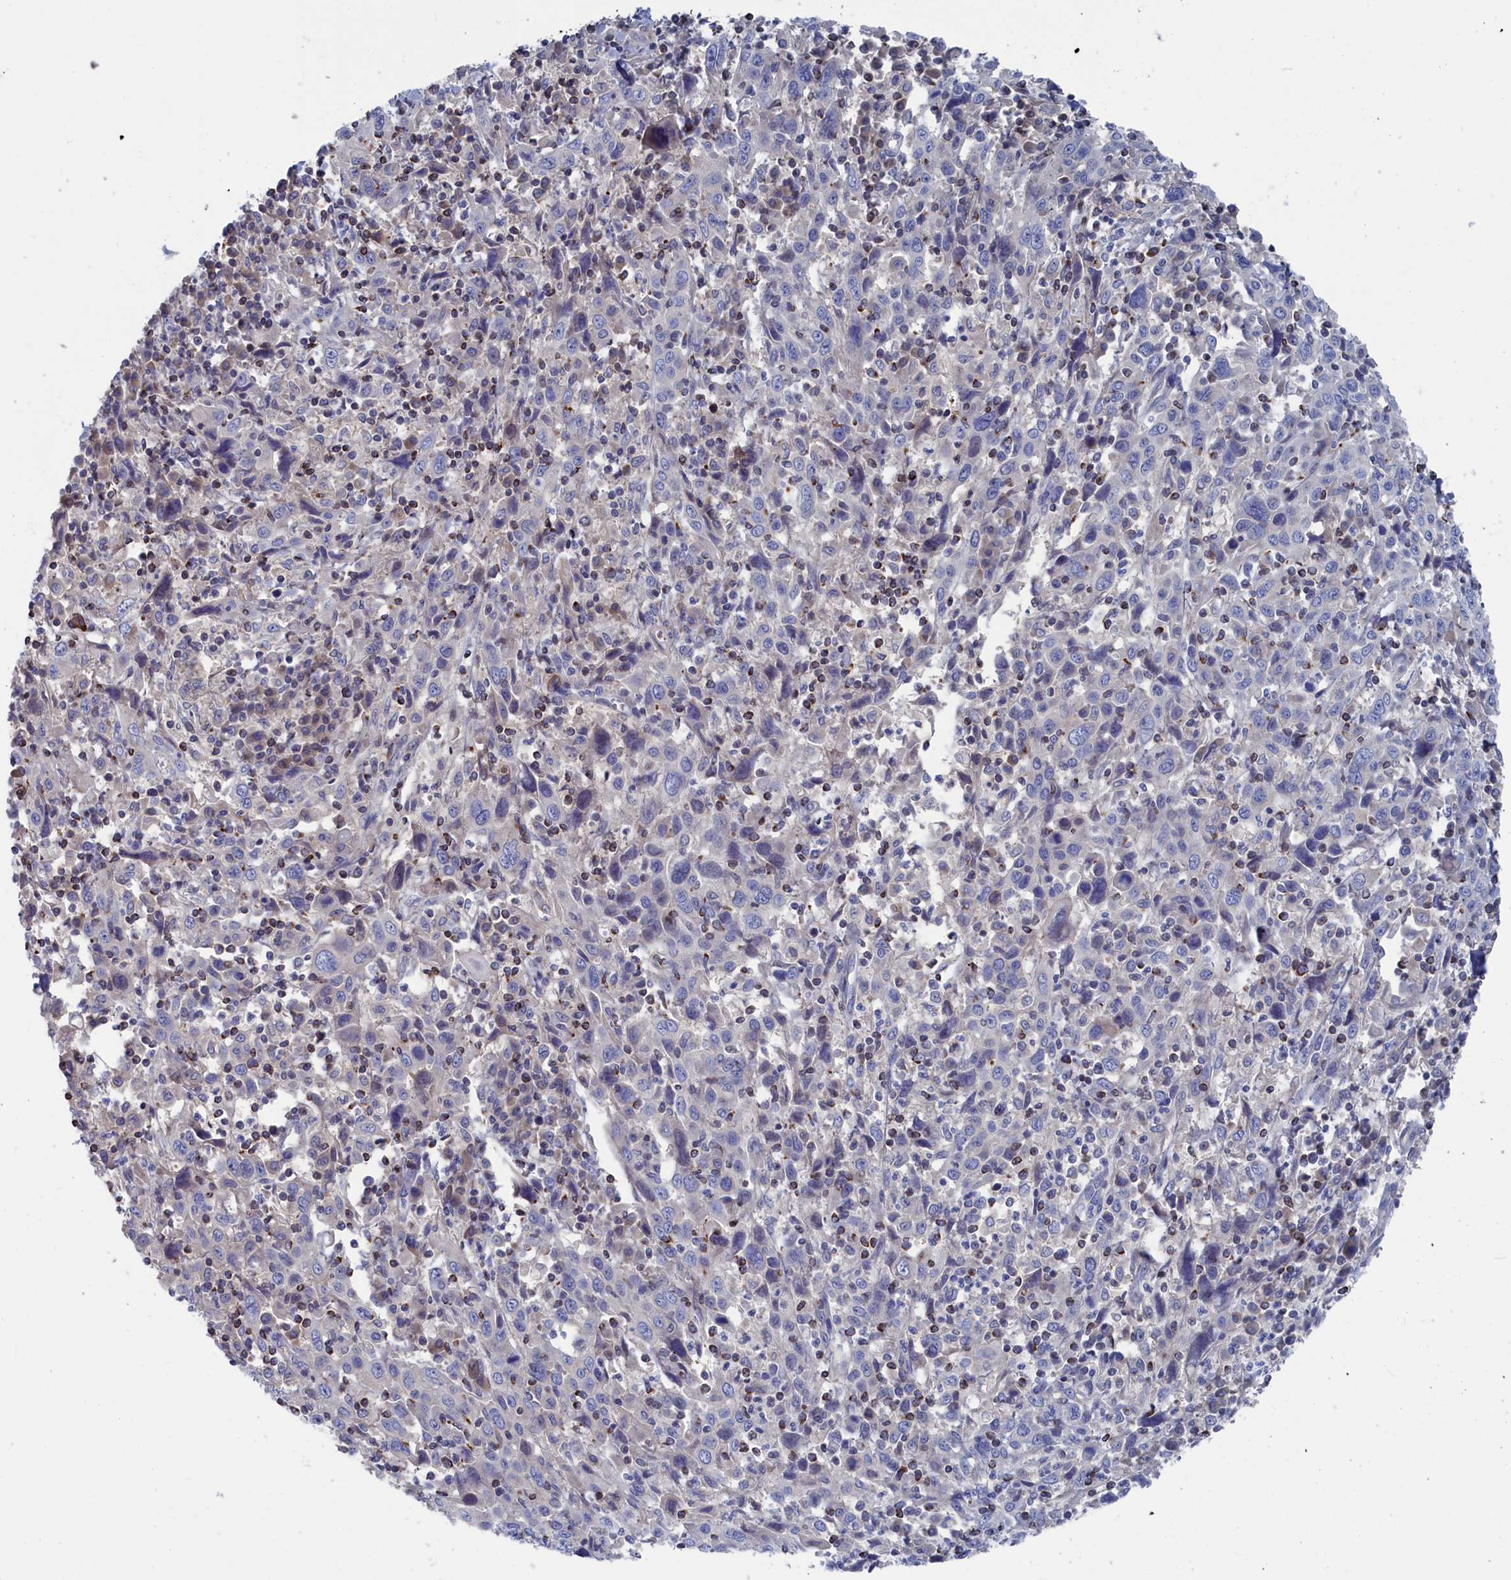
{"staining": {"intensity": "negative", "quantity": "none", "location": "none"}, "tissue": "cervical cancer", "cell_type": "Tumor cells", "image_type": "cancer", "snomed": [{"axis": "morphology", "description": "Squamous cell carcinoma, NOS"}, {"axis": "topography", "description": "Cervix"}], "caption": "This is an IHC photomicrograph of human cervical squamous cell carcinoma. There is no staining in tumor cells.", "gene": "CEND1", "patient": {"sex": "female", "age": 46}}